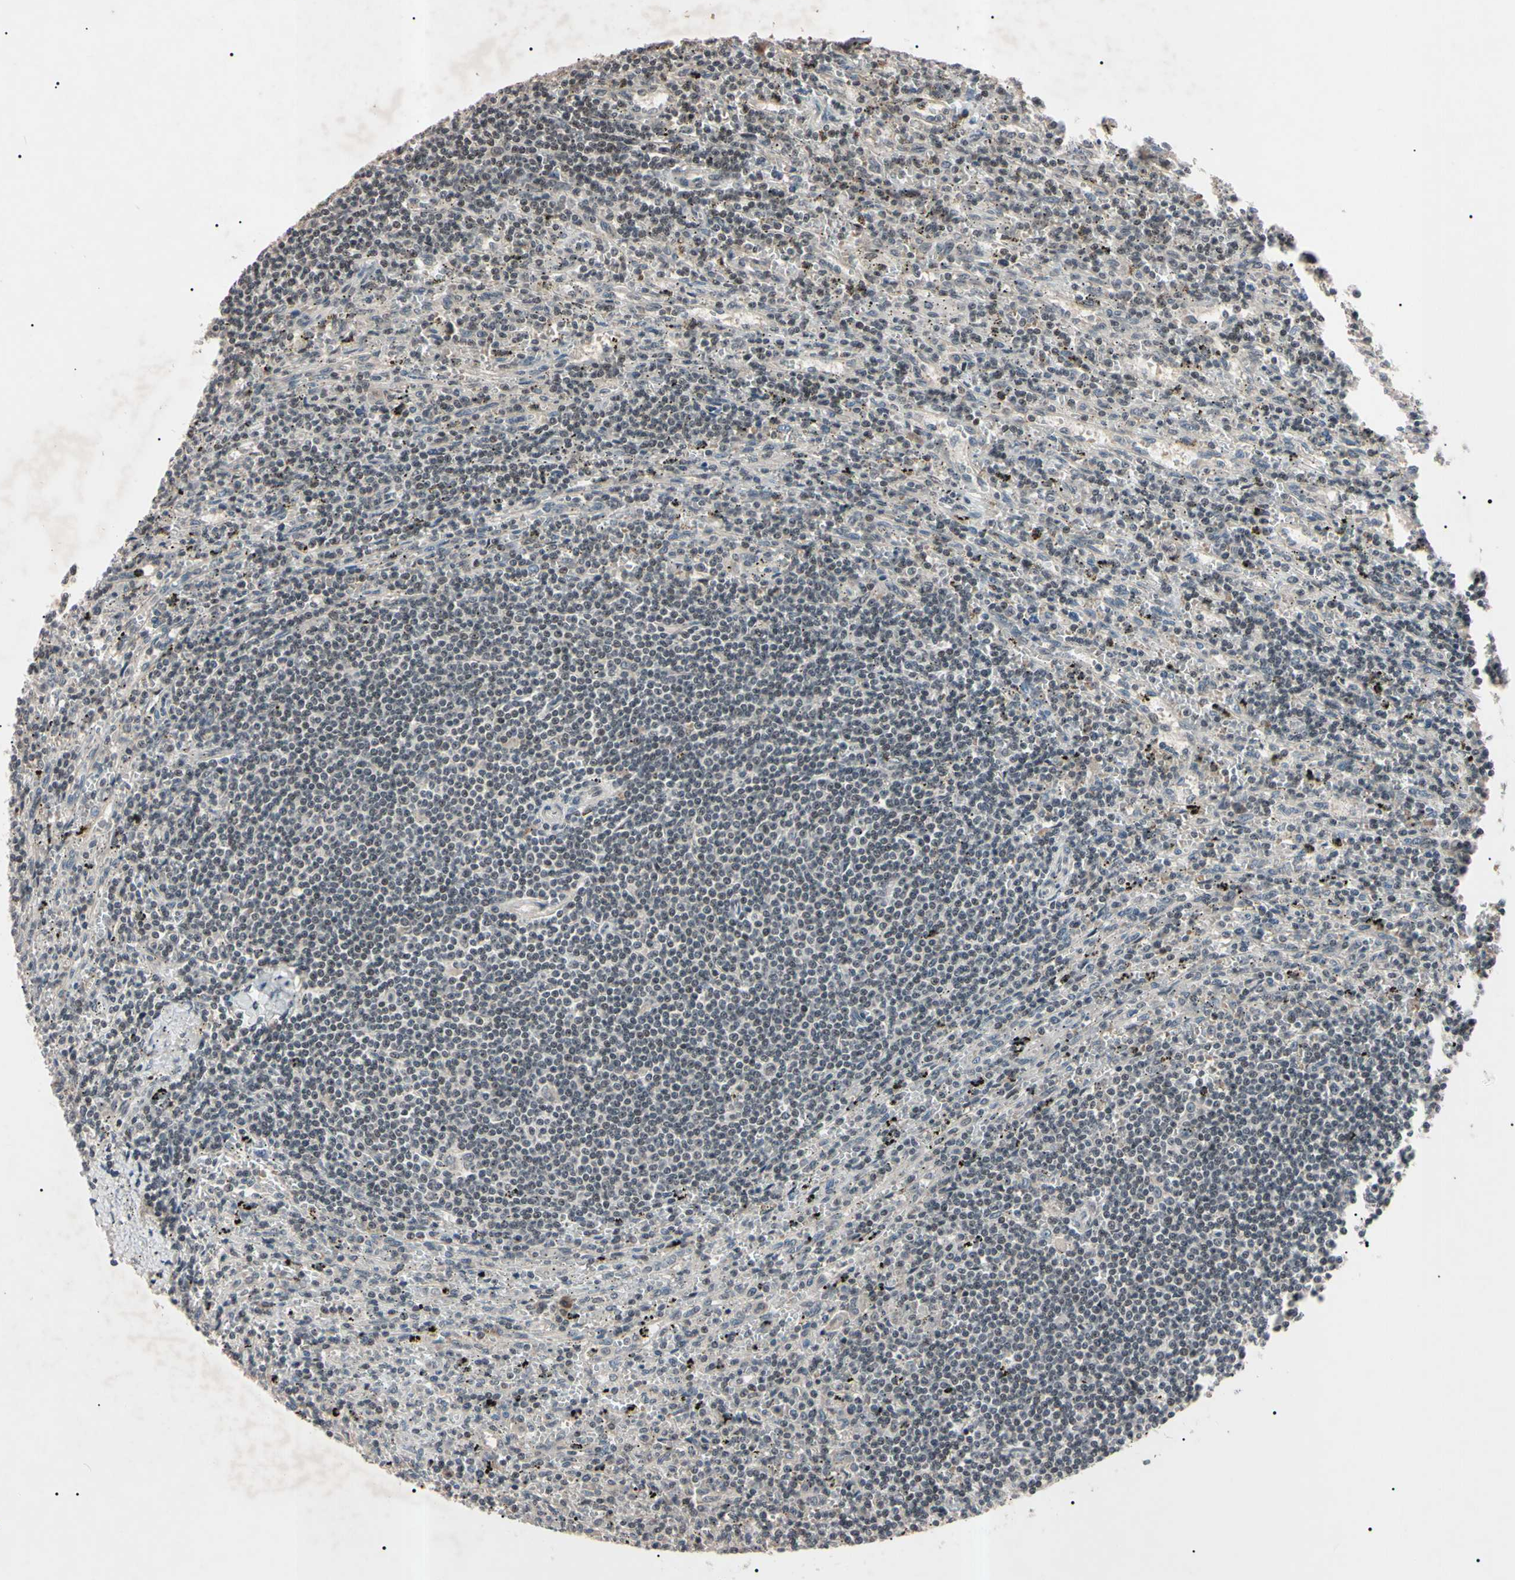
{"staining": {"intensity": "negative", "quantity": "none", "location": "none"}, "tissue": "lymphoma", "cell_type": "Tumor cells", "image_type": "cancer", "snomed": [{"axis": "morphology", "description": "Malignant lymphoma, non-Hodgkin's type, Low grade"}, {"axis": "topography", "description": "Spleen"}], "caption": "Immunohistochemical staining of human low-grade malignant lymphoma, non-Hodgkin's type demonstrates no significant positivity in tumor cells. (DAB immunohistochemistry (IHC) with hematoxylin counter stain).", "gene": "YY1", "patient": {"sex": "male", "age": 76}}